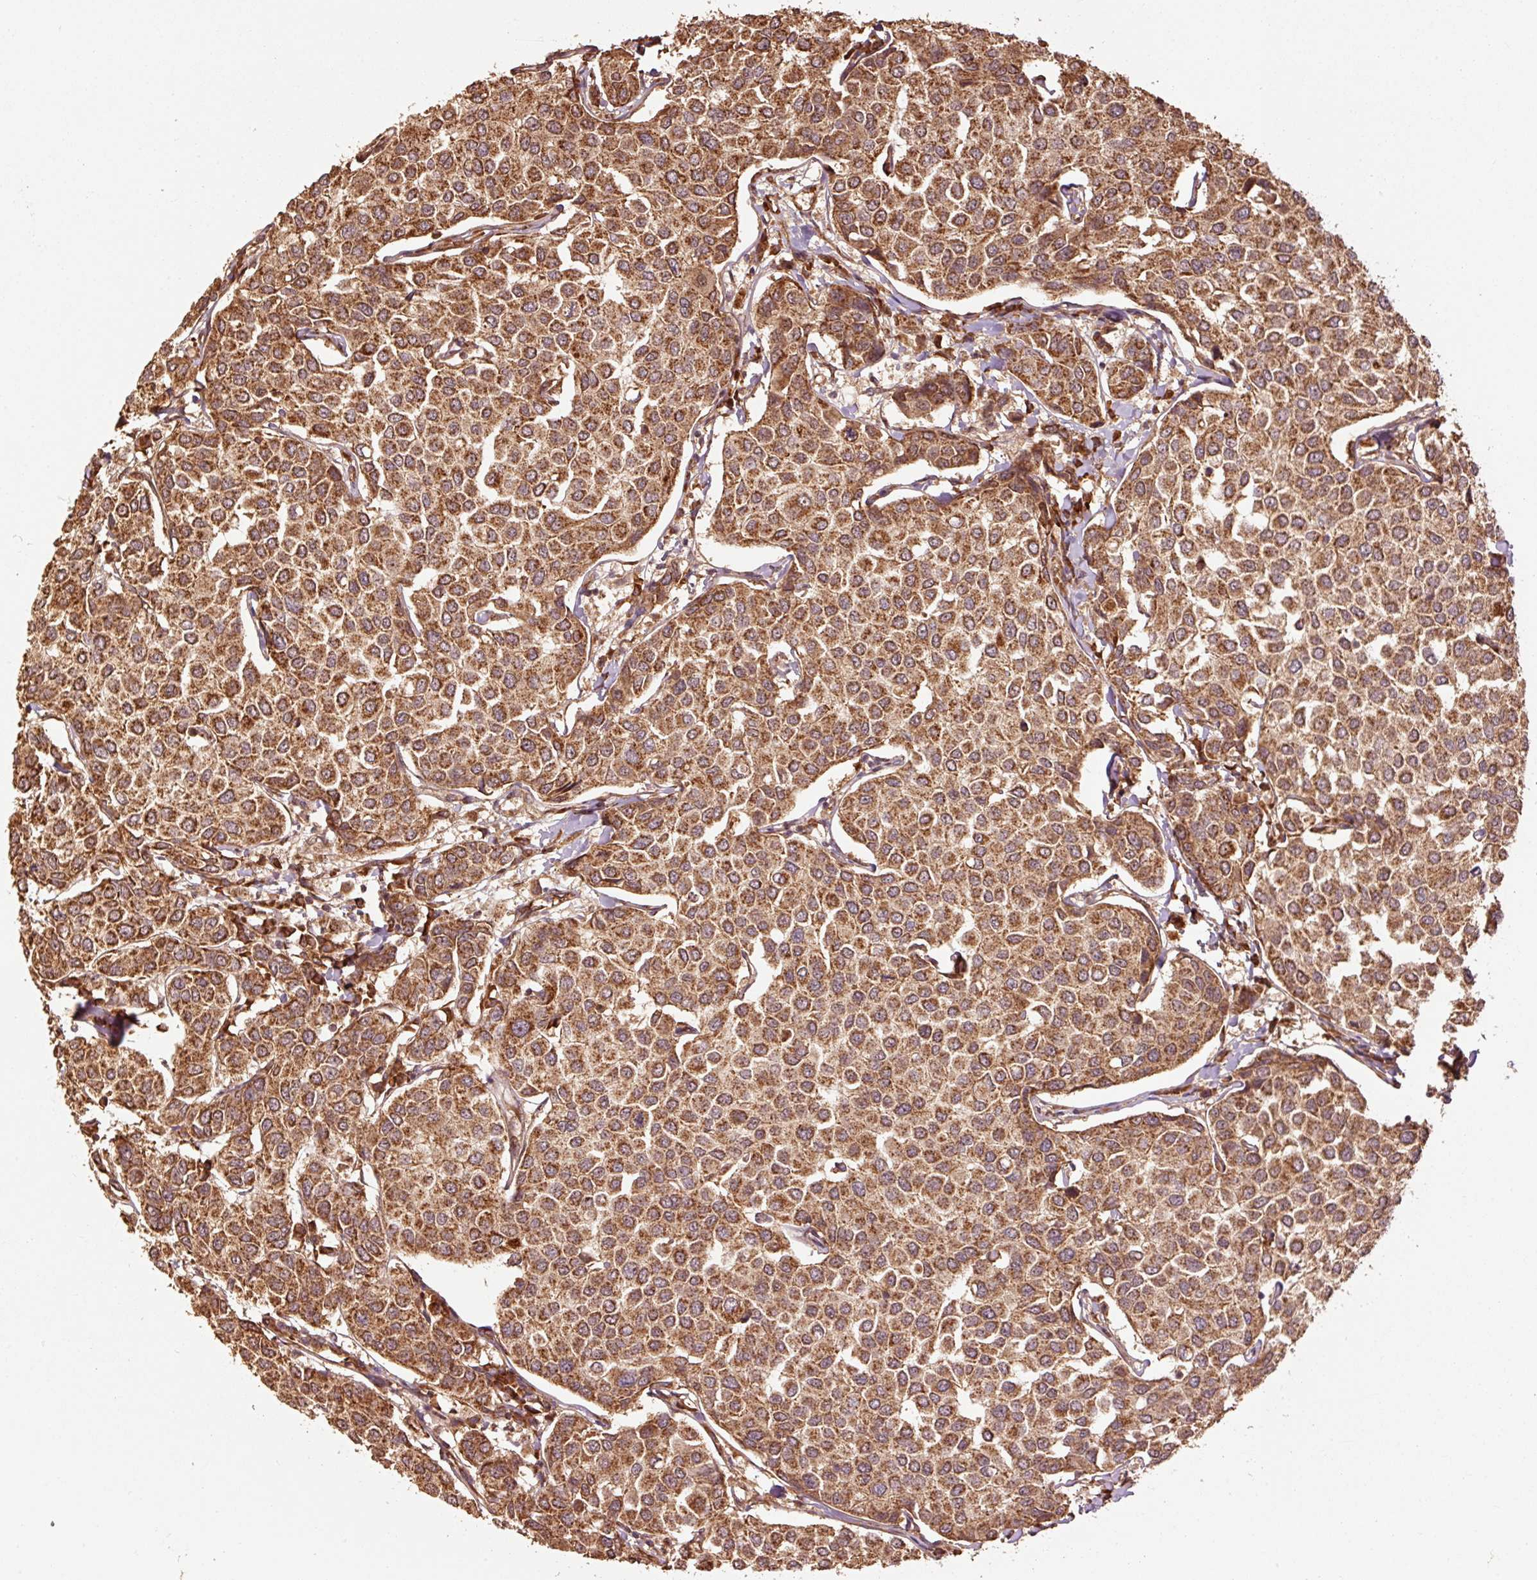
{"staining": {"intensity": "strong", "quantity": ">75%", "location": "cytoplasmic/membranous"}, "tissue": "breast cancer", "cell_type": "Tumor cells", "image_type": "cancer", "snomed": [{"axis": "morphology", "description": "Duct carcinoma"}, {"axis": "topography", "description": "Breast"}], "caption": "This is a photomicrograph of immunohistochemistry (IHC) staining of breast cancer (invasive ductal carcinoma), which shows strong staining in the cytoplasmic/membranous of tumor cells.", "gene": "MRPL16", "patient": {"sex": "female", "age": 55}}